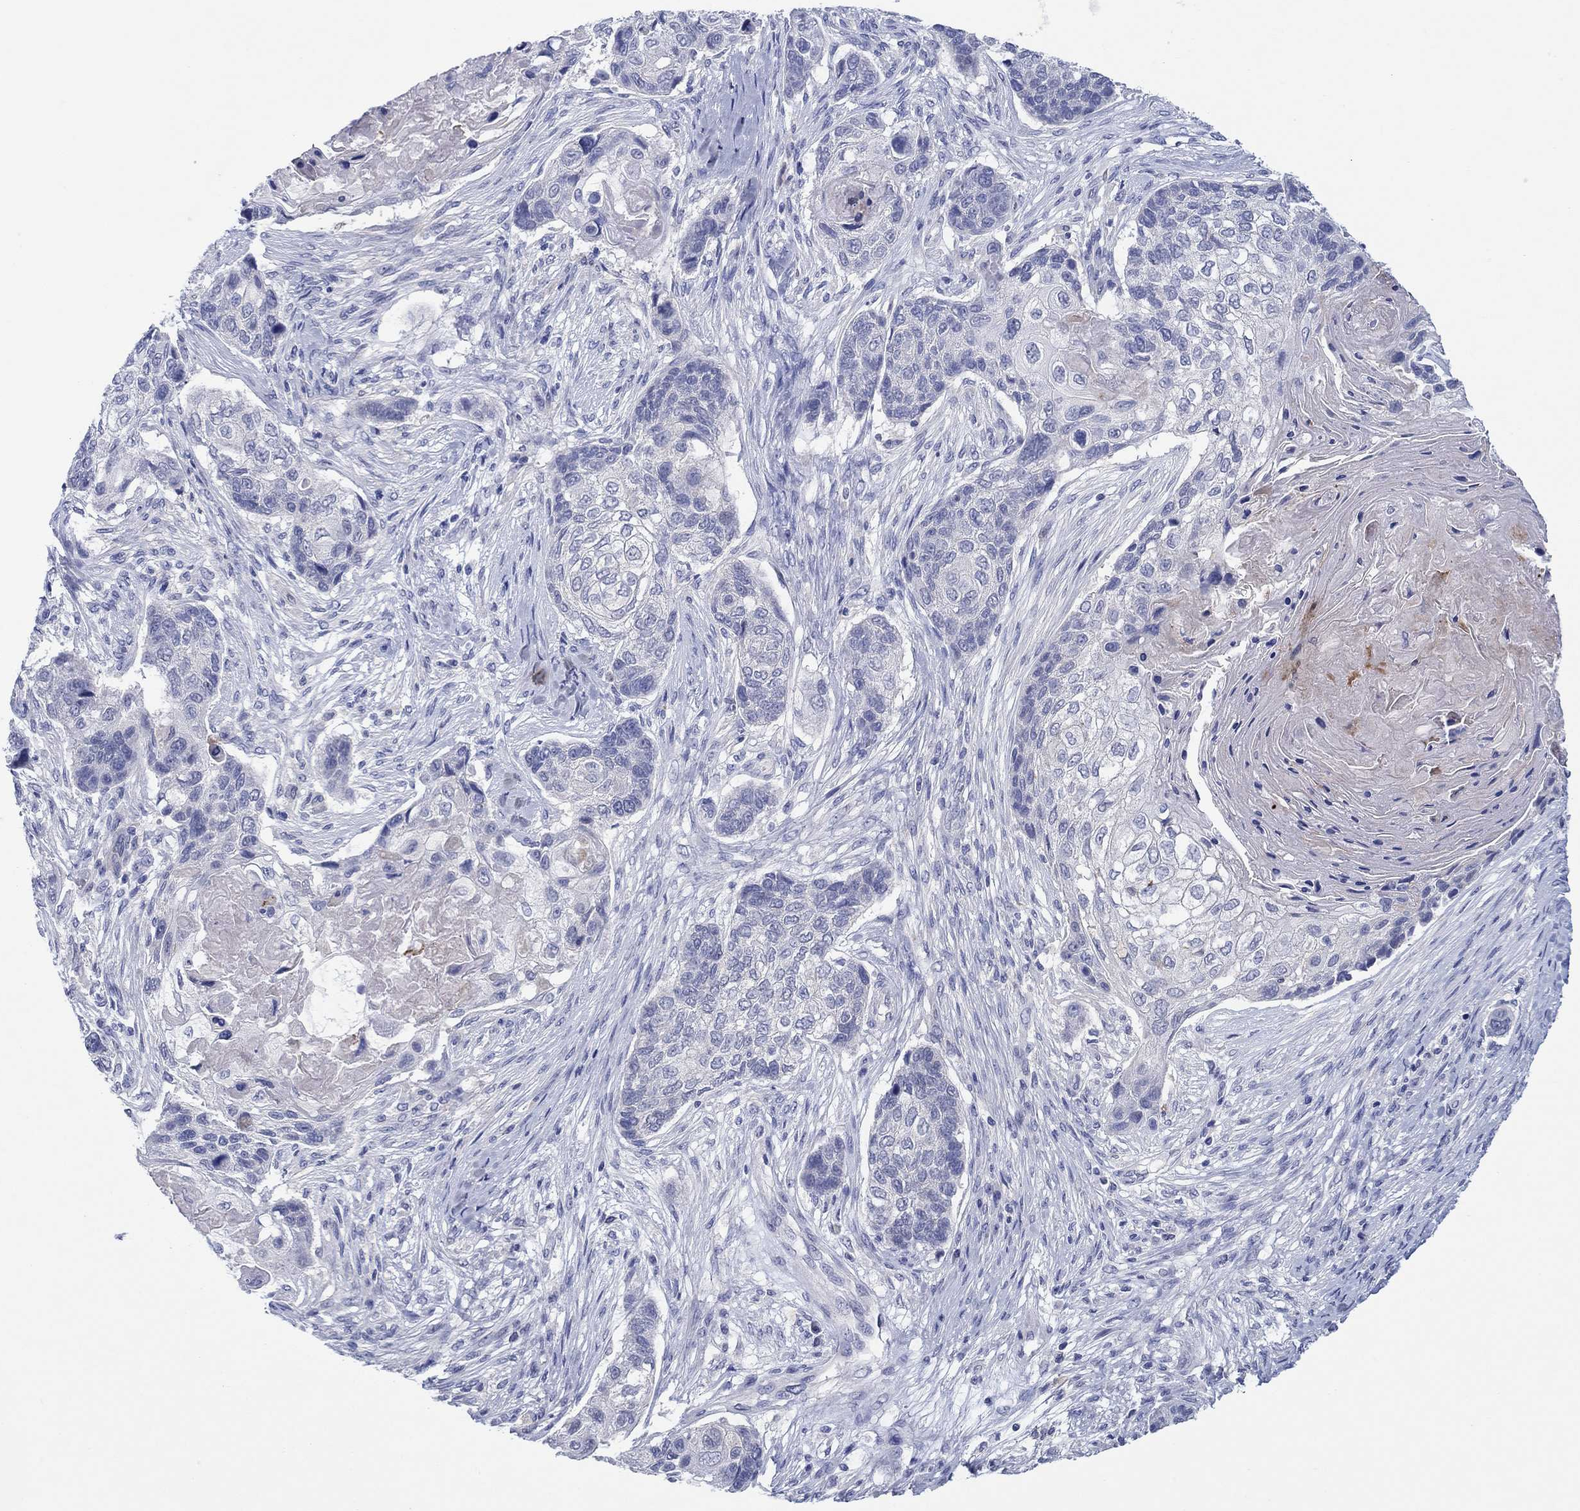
{"staining": {"intensity": "negative", "quantity": "none", "location": "none"}, "tissue": "lung cancer", "cell_type": "Tumor cells", "image_type": "cancer", "snomed": [{"axis": "morphology", "description": "Normal tissue, NOS"}, {"axis": "morphology", "description": "Squamous cell carcinoma, NOS"}, {"axis": "topography", "description": "Bronchus"}, {"axis": "topography", "description": "Lung"}], "caption": "Human lung cancer stained for a protein using IHC displays no positivity in tumor cells.", "gene": "HDC", "patient": {"sex": "male", "age": 69}}